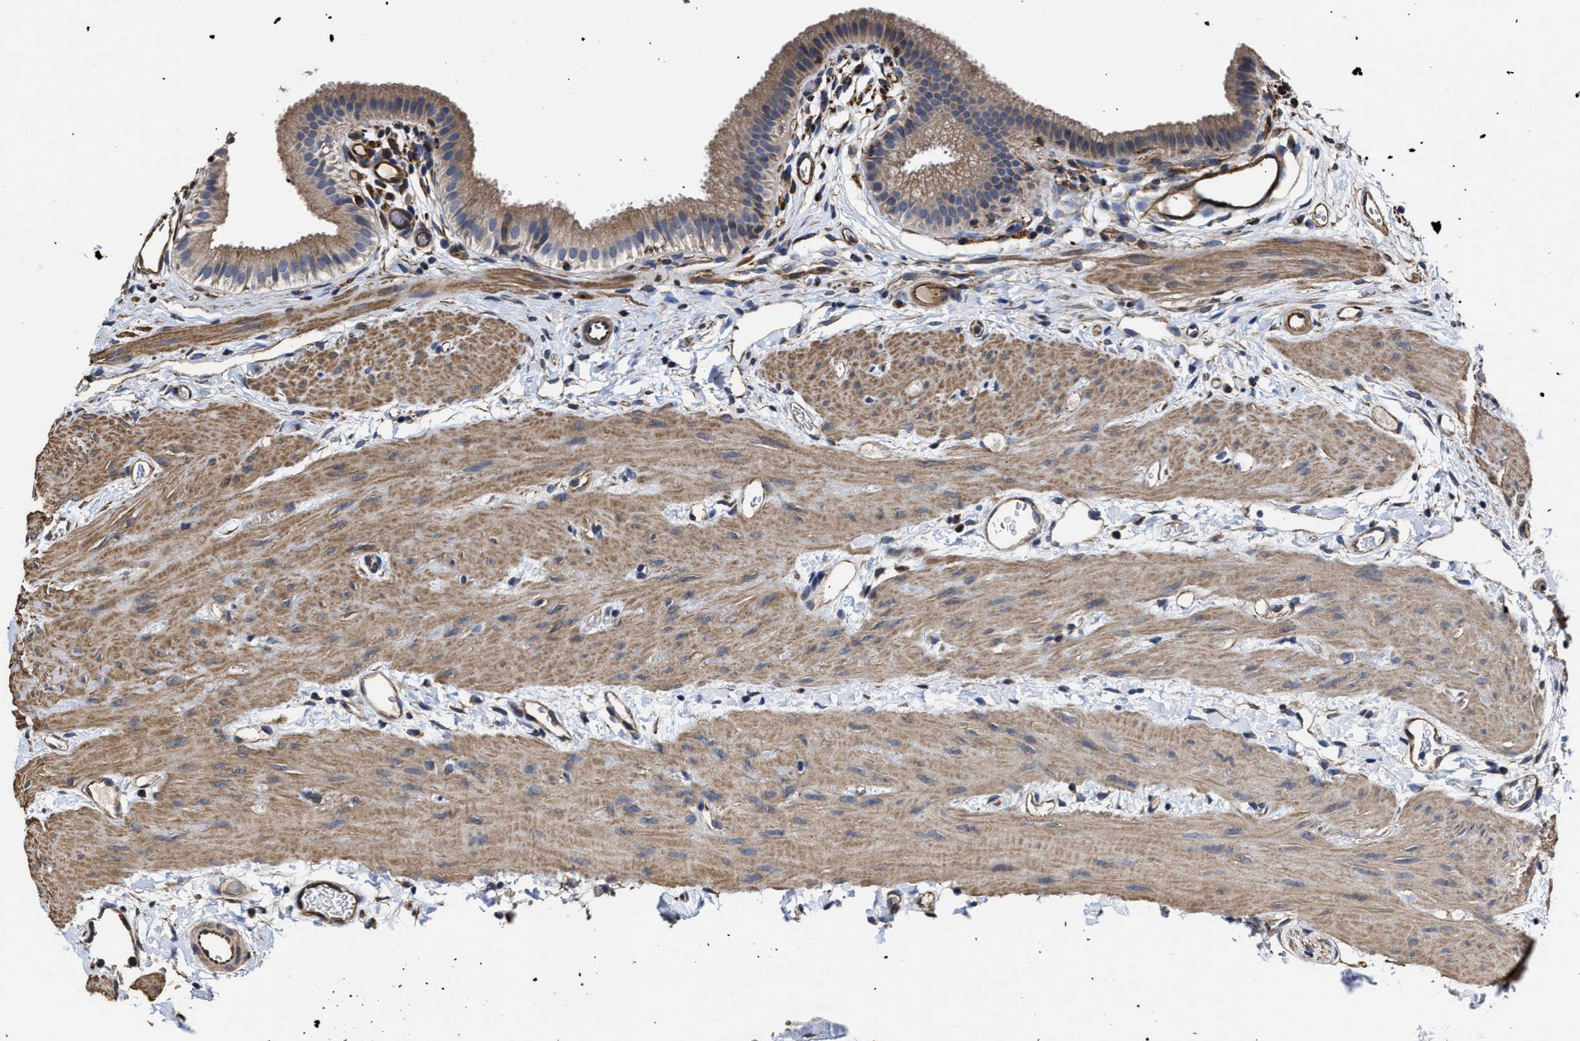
{"staining": {"intensity": "moderate", "quantity": ">75%", "location": "cytoplasmic/membranous"}, "tissue": "gallbladder", "cell_type": "Glandular cells", "image_type": "normal", "snomed": [{"axis": "morphology", "description": "Normal tissue, NOS"}, {"axis": "topography", "description": "Gallbladder"}], "caption": "Immunohistochemistry staining of unremarkable gallbladder, which exhibits medium levels of moderate cytoplasmic/membranous expression in about >75% of glandular cells indicating moderate cytoplasmic/membranous protein positivity. The staining was performed using DAB (brown) for protein detection and nuclei were counterstained in hematoxylin (blue).", "gene": "TSPAN33", "patient": {"sex": "female", "age": 26}}